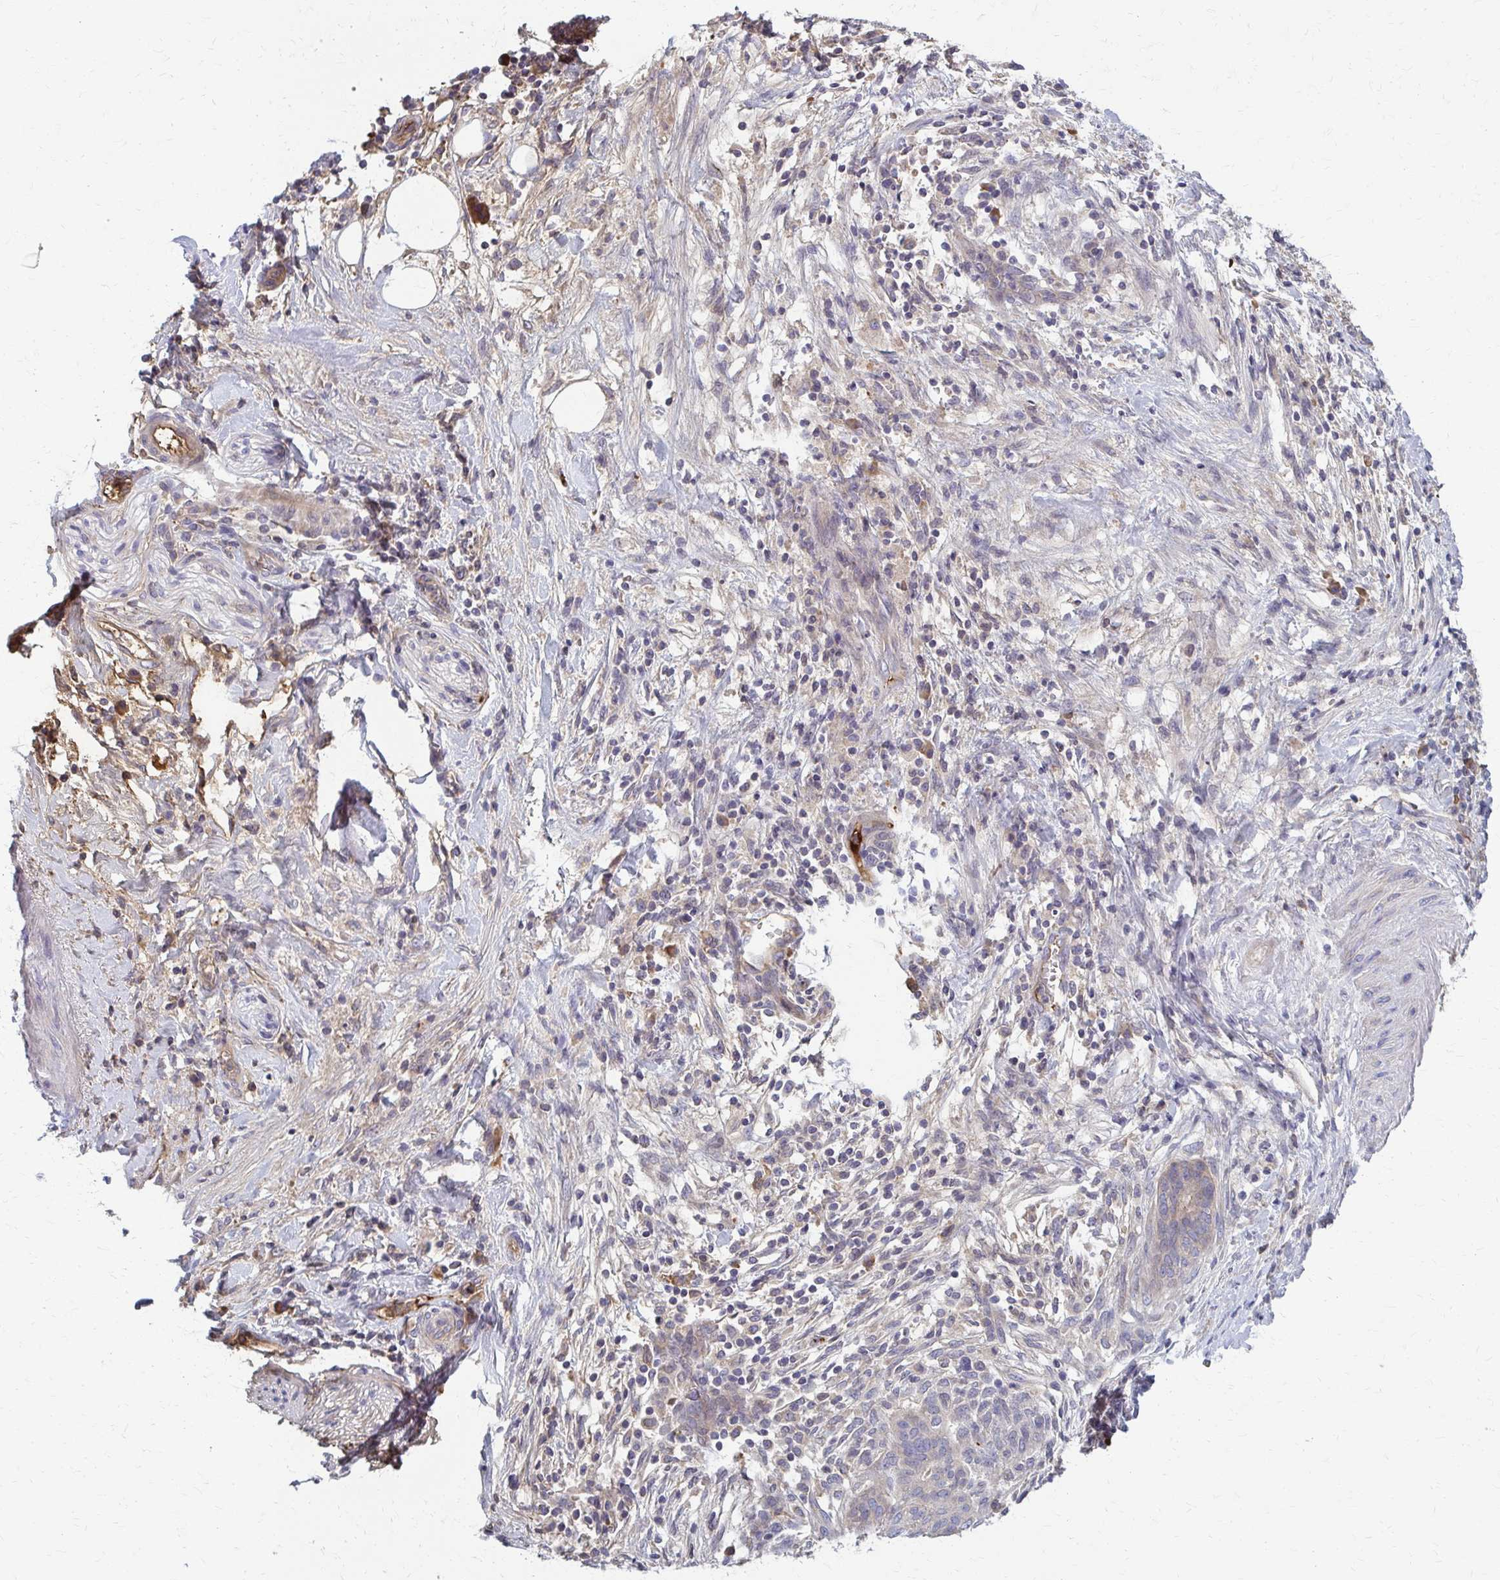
{"staining": {"intensity": "negative", "quantity": "none", "location": "none"}, "tissue": "pancreatic cancer", "cell_type": "Tumor cells", "image_type": "cancer", "snomed": [{"axis": "morphology", "description": "Adenocarcinoma, NOS"}, {"axis": "topography", "description": "Pancreas"}], "caption": "The image demonstrates no significant staining in tumor cells of adenocarcinoma (pancreatic).", "gene": "MCRIP2", "patient": {"sex": "male", "age": 44}}